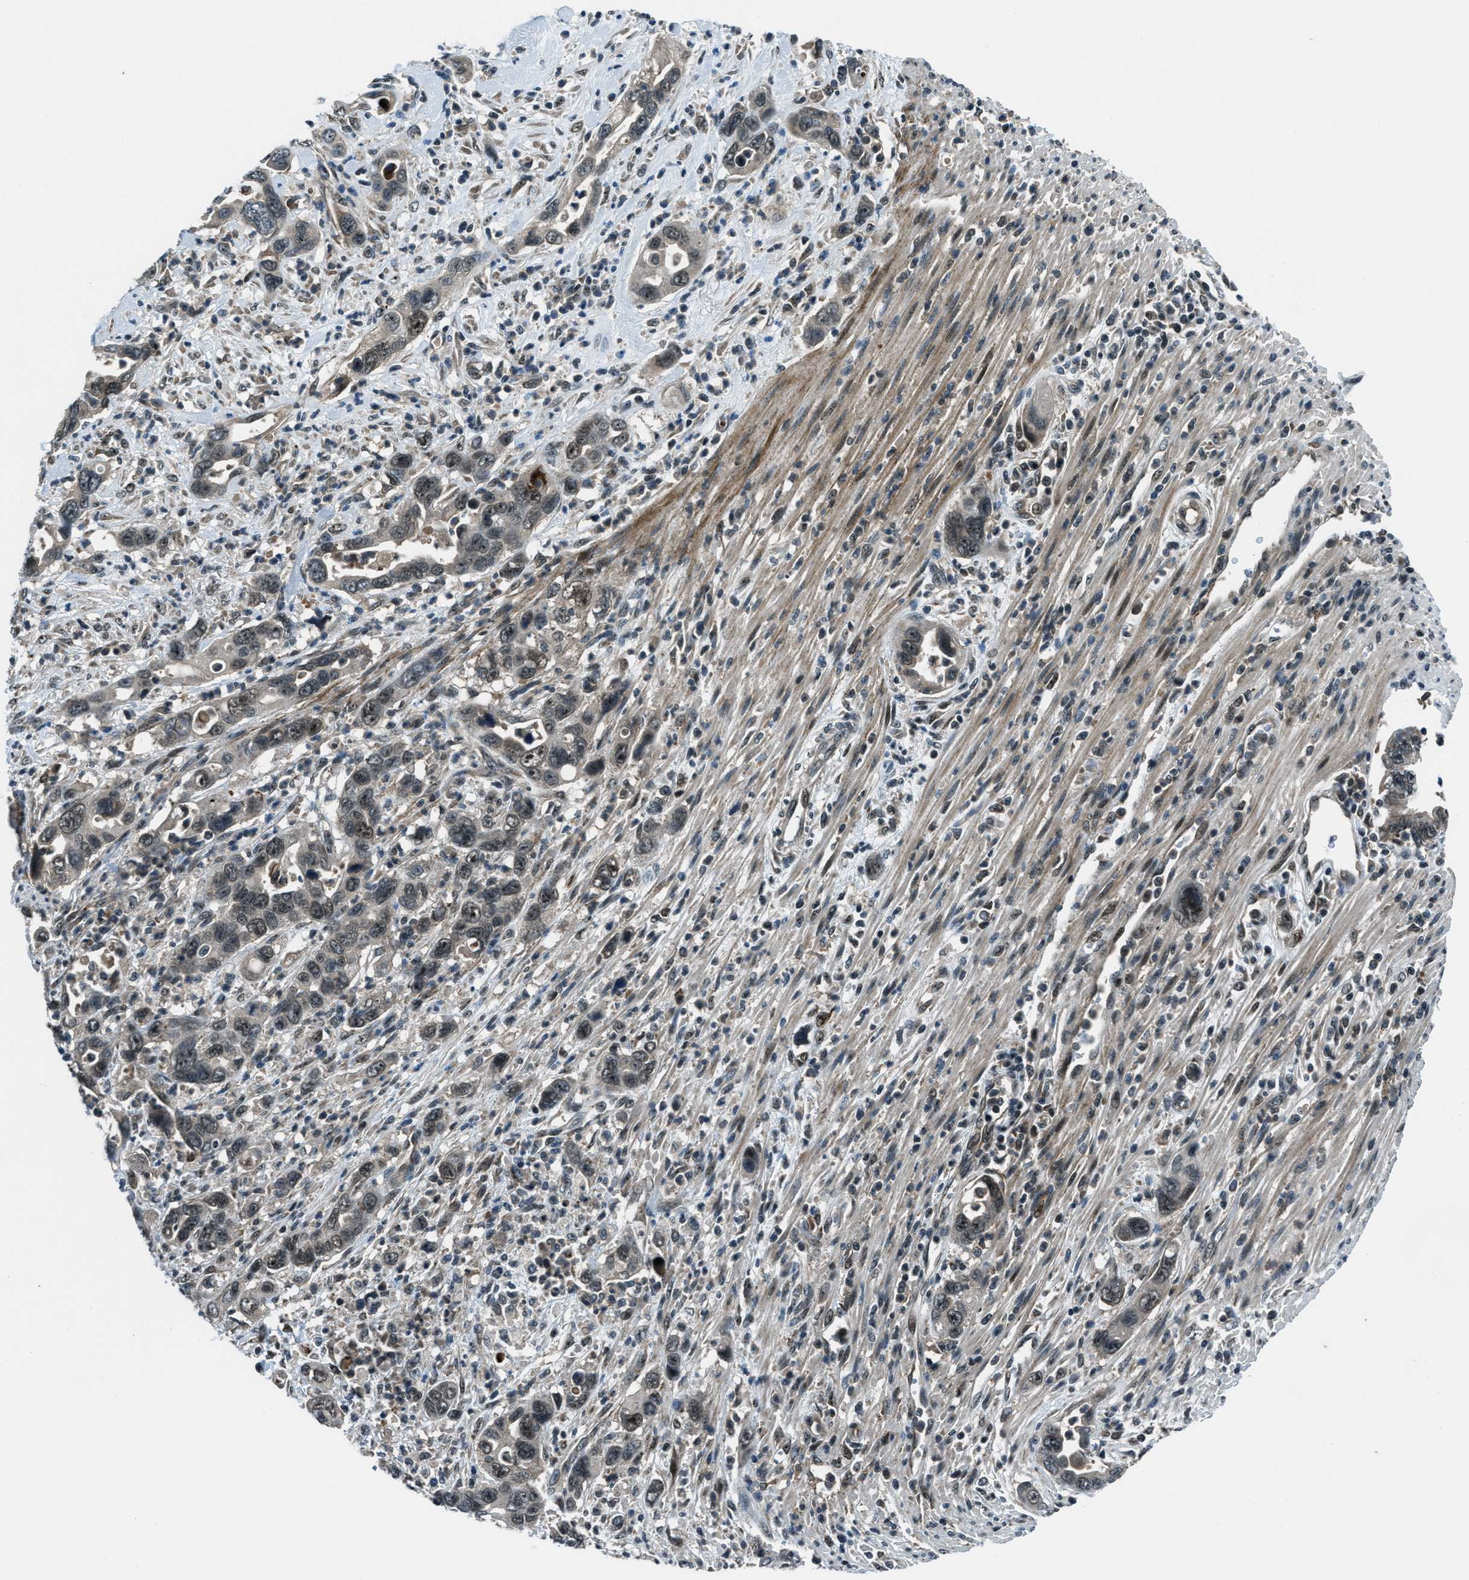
{"staining": {"intensity": "weak", "quantity": "<25%", "location": "cytoplasmic/membranous"}, "tissue": "pancreatic cancer", "cell_type": "Tumor cells", "image_type": "cancer", "snomed": [{"axis": "morphology", "description": "Adenocarcinoma, NOS"}, {"axis": "topography", "description": "Pancreas"}], "caption": "Pancreatic adenocarcinoma stained for a protein using immunohistochemistry shows no positivity tumor cells.", "gene": "ACTL9", "patient": {"sex": "female", "age": 70}}